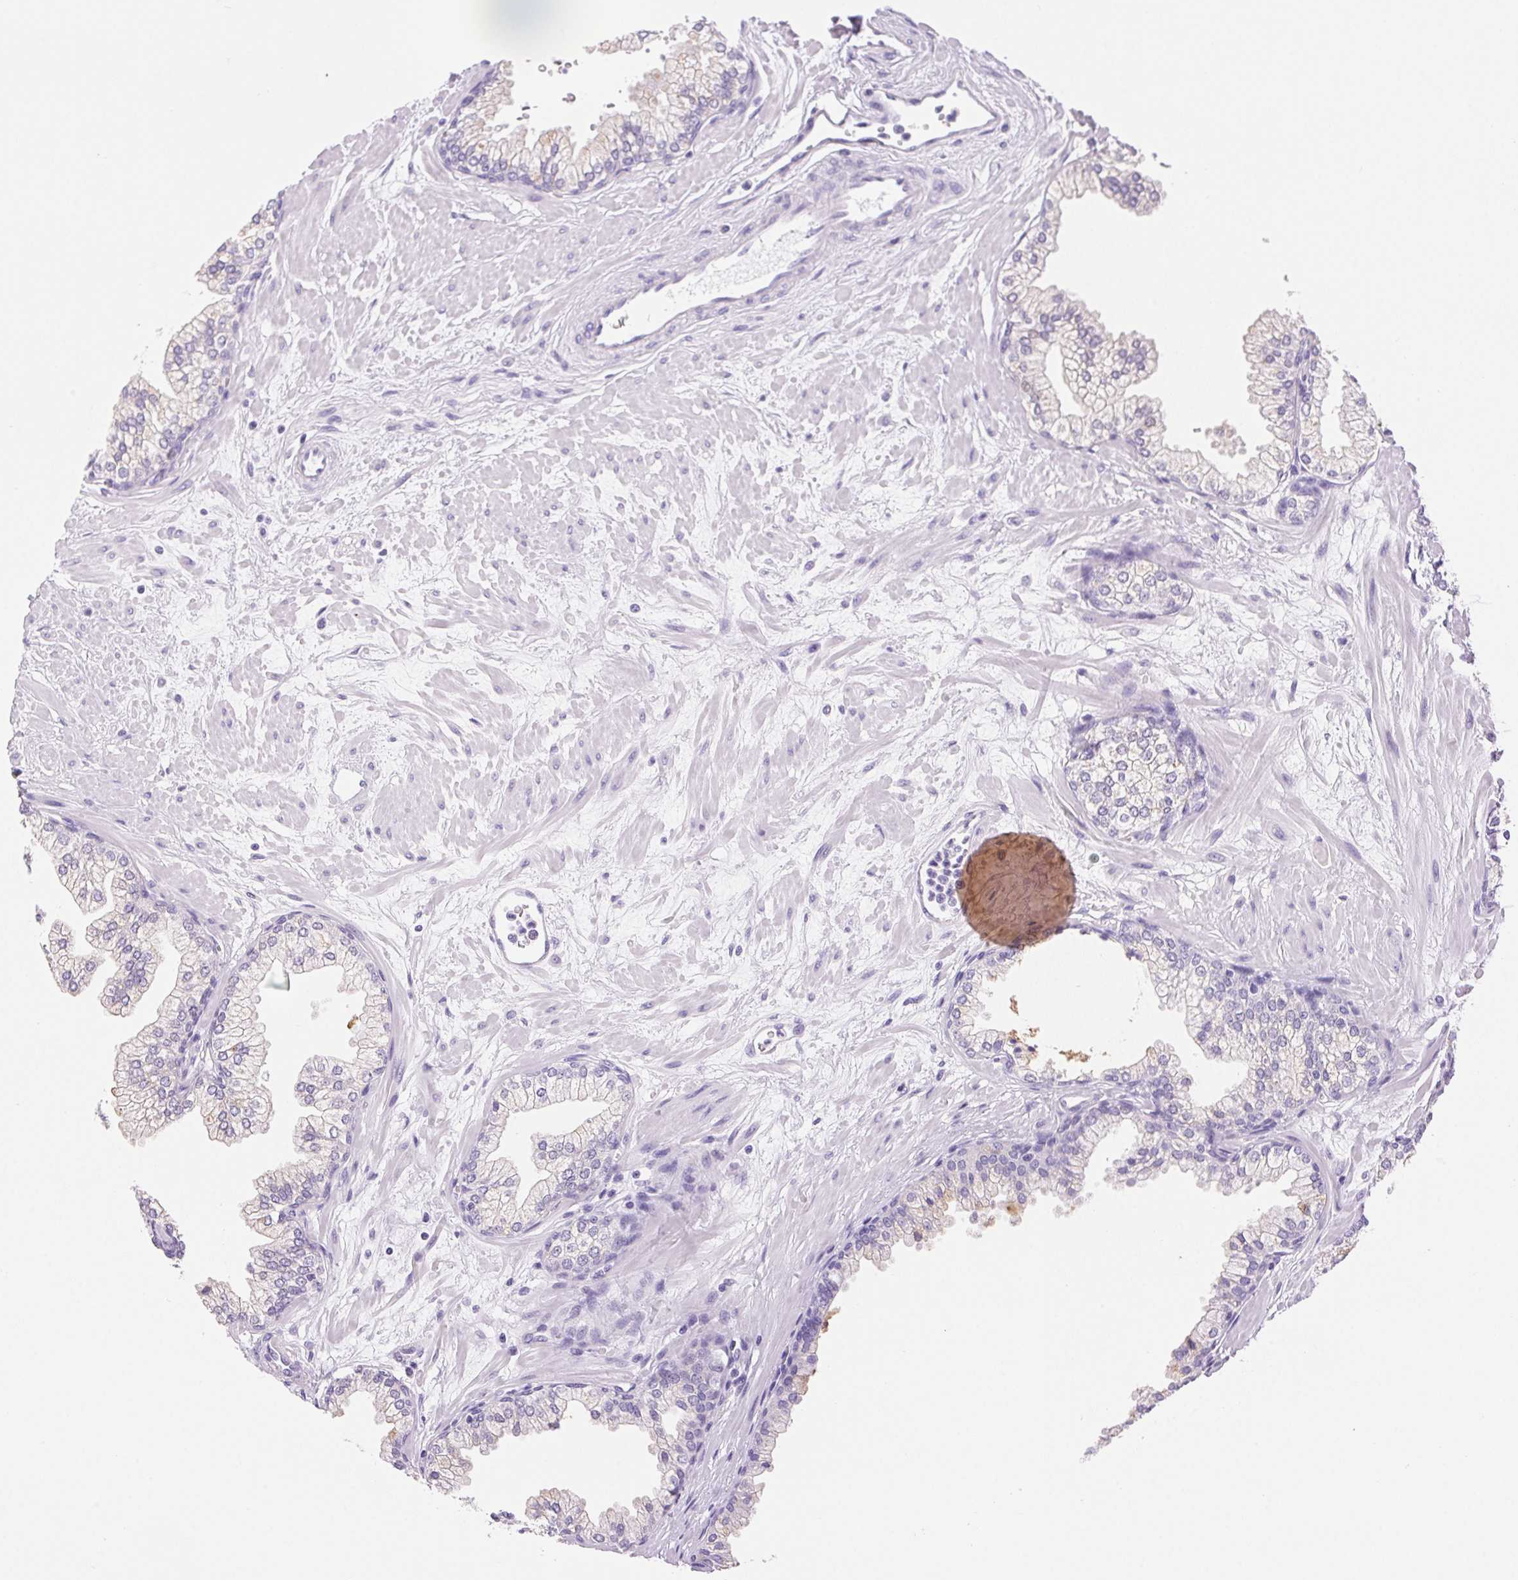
{"staining": {"intensity": "weak", "quantity": "<25%", "location": "cytoplasmic/membranous"}, "tissue": "prostate", "cell_type": "Glandular cells", "image_type": "normal", "snomed": [{"axis": "morphology", "description": "Normal tissue, NOS"}, {"axis": "topography", "description": "Prostate"}, {"axis": "topography", "description": "Peripheral nerve tissue"}], "caption": "Immunohistochemistry (IHC) image of unremarkable prostate: prostate stained with DAB reveals no significant protein positivity in glandular cells.", "gene": "SERPINB3", "patient": {"sex": "male", "age": 61}}